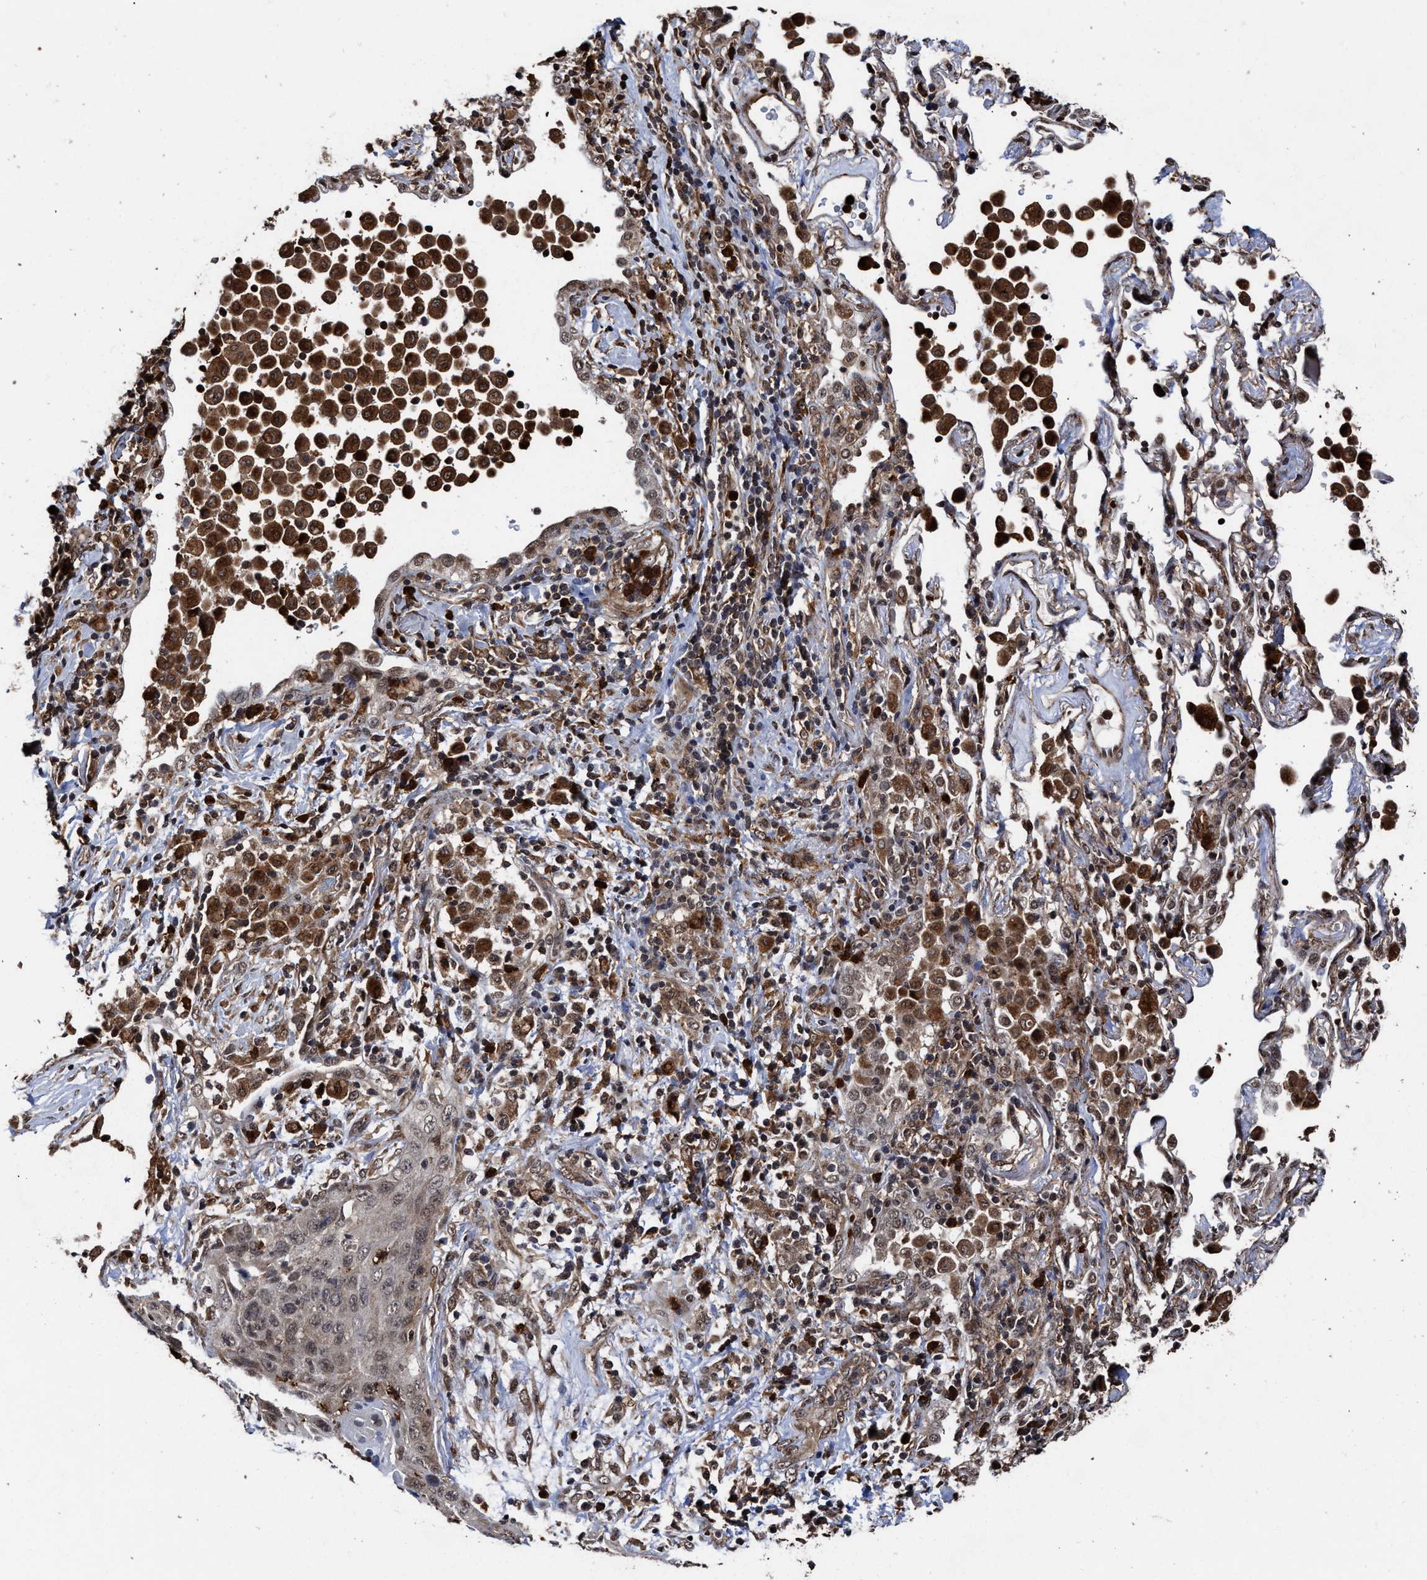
{"staining": {"intensity": "weak", "quantity": ">75%", "location": "cytoplasmic/membranous,nuclear"}, "tissue": "lung cancer", "cell_type": "Tumor cells", "image_type": "cancer", "snomed": [{"axis": "morphology", "description": "Squamous cell carcinoma, NOS"}, {"axis": "topography", "description": "Lung"}], "caption": "An immunohistochemistry histopathology image of neoplastic tissue is shown. Protein staining in brown shows weak cytoplasmic/membranous and nuclear positivity in lung cancer within tumor cells.", "gene": "SEPTIN2", "patient": {"sex": "female", "age": 67}}